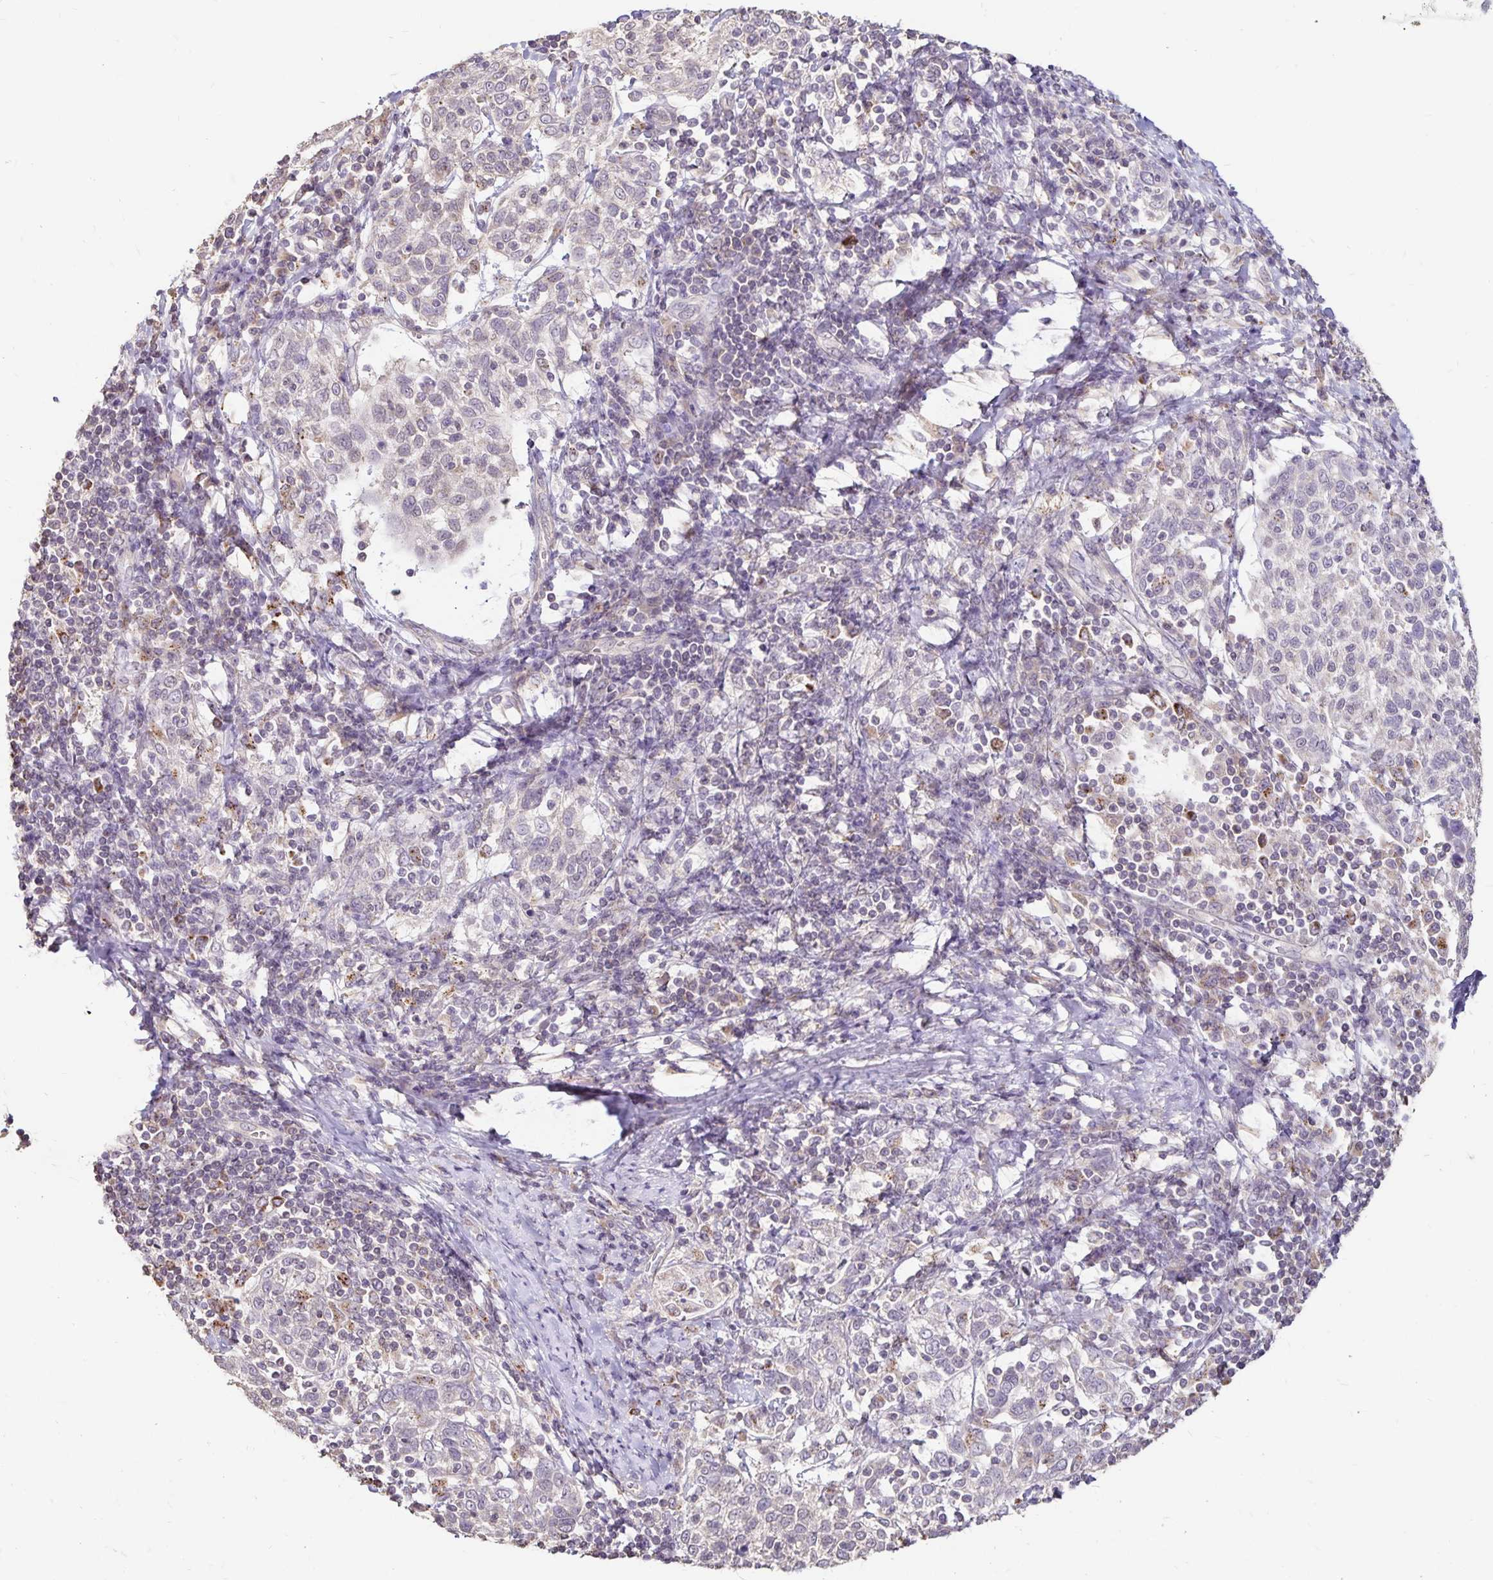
{"staining": {"intensity": "negative", "quantity": "none", "location": "none"}, "tissue": "cervical cancer", "cell_type": "Tumor cells", "image_type": "cancer", "snomed": [{"axis": "morphology", "description": "Squamous cell carcinoma, NOS"}, {"axis": "topography", "description": "Cervix"}], "caption": "This is a histopathology image of IHC staining of cervical cancer (squamous cell carcinoma), which shows no positivity in tumor cells. Brightfield microscopy of IHC stained with DAB (brown) and hematoxylin (blue), captured at high magnification.", "gene": "EMC10", "patient": {"sex": "female", "age": 61}}